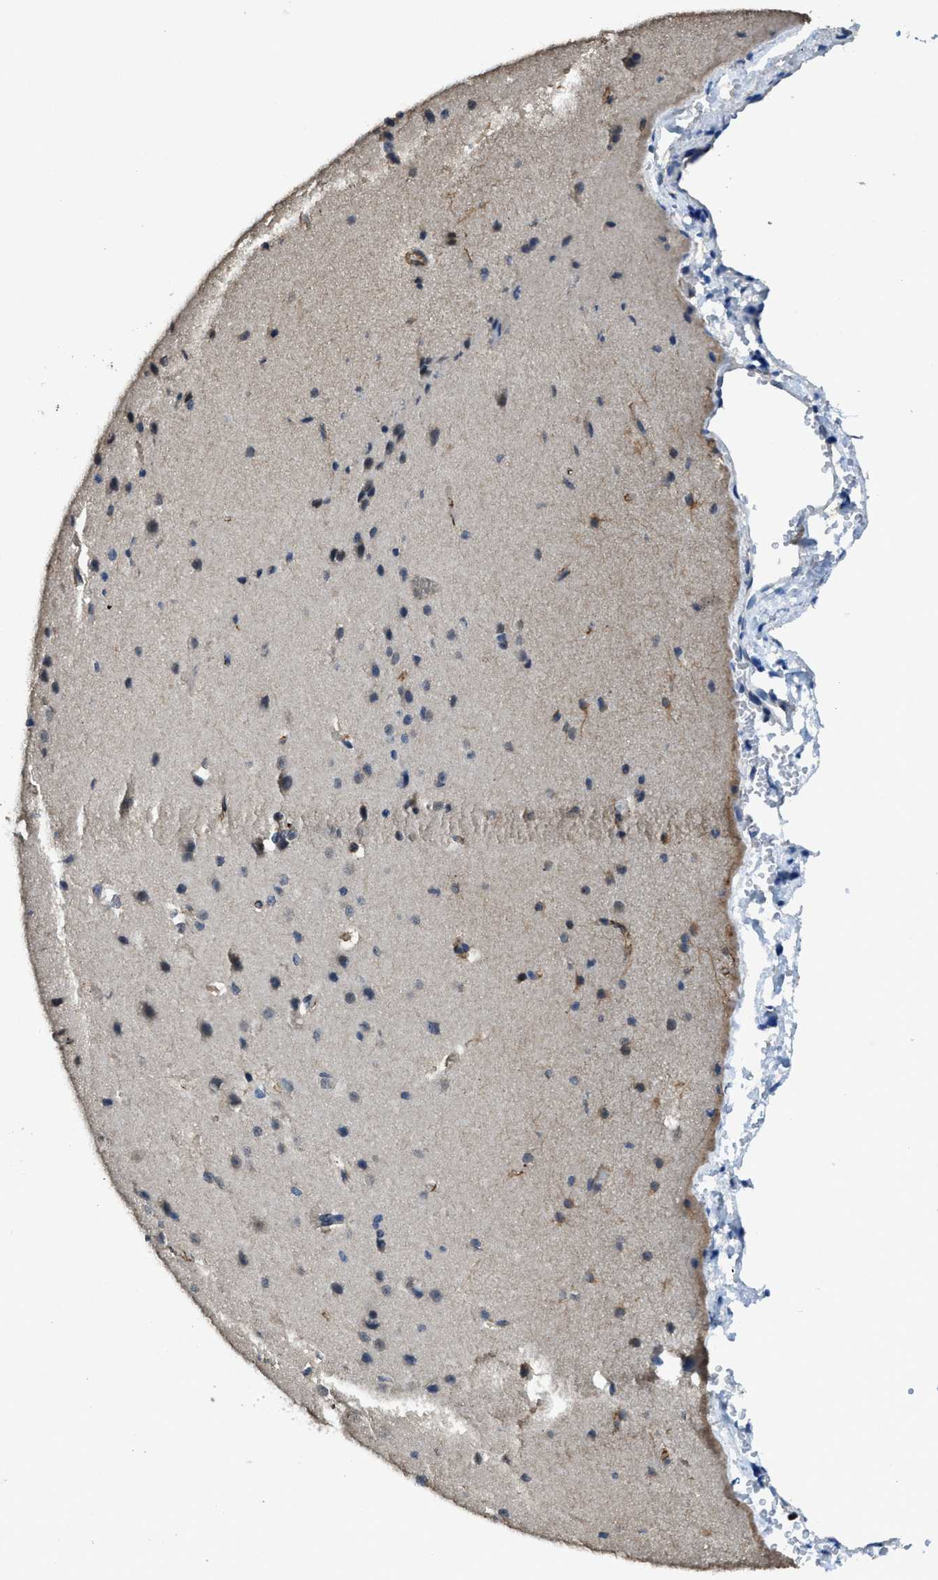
{"staining": {"intensity": "weak", "quantity": ">75%", "location": "cytoplasmic/membranous"}, "tissue": "cerebral cortex", "cell_type": "Endothelial cells", "image_type": "normal", "snomed": [{"axis": "morphology", "description": "Normal tissue, NOS"}, {"axis": "morphology", "description": "Developmental malformation"}, {"axis": "topography", "description": "Cerebral cortex"}], "caption": "Endothelial cells exhibit weak cytoplasmic/membranous positivity in about >75% of cells in benign cerebral cortex.", "gene": "SYNM", "patient": {"sex": "female", "age": 30}}